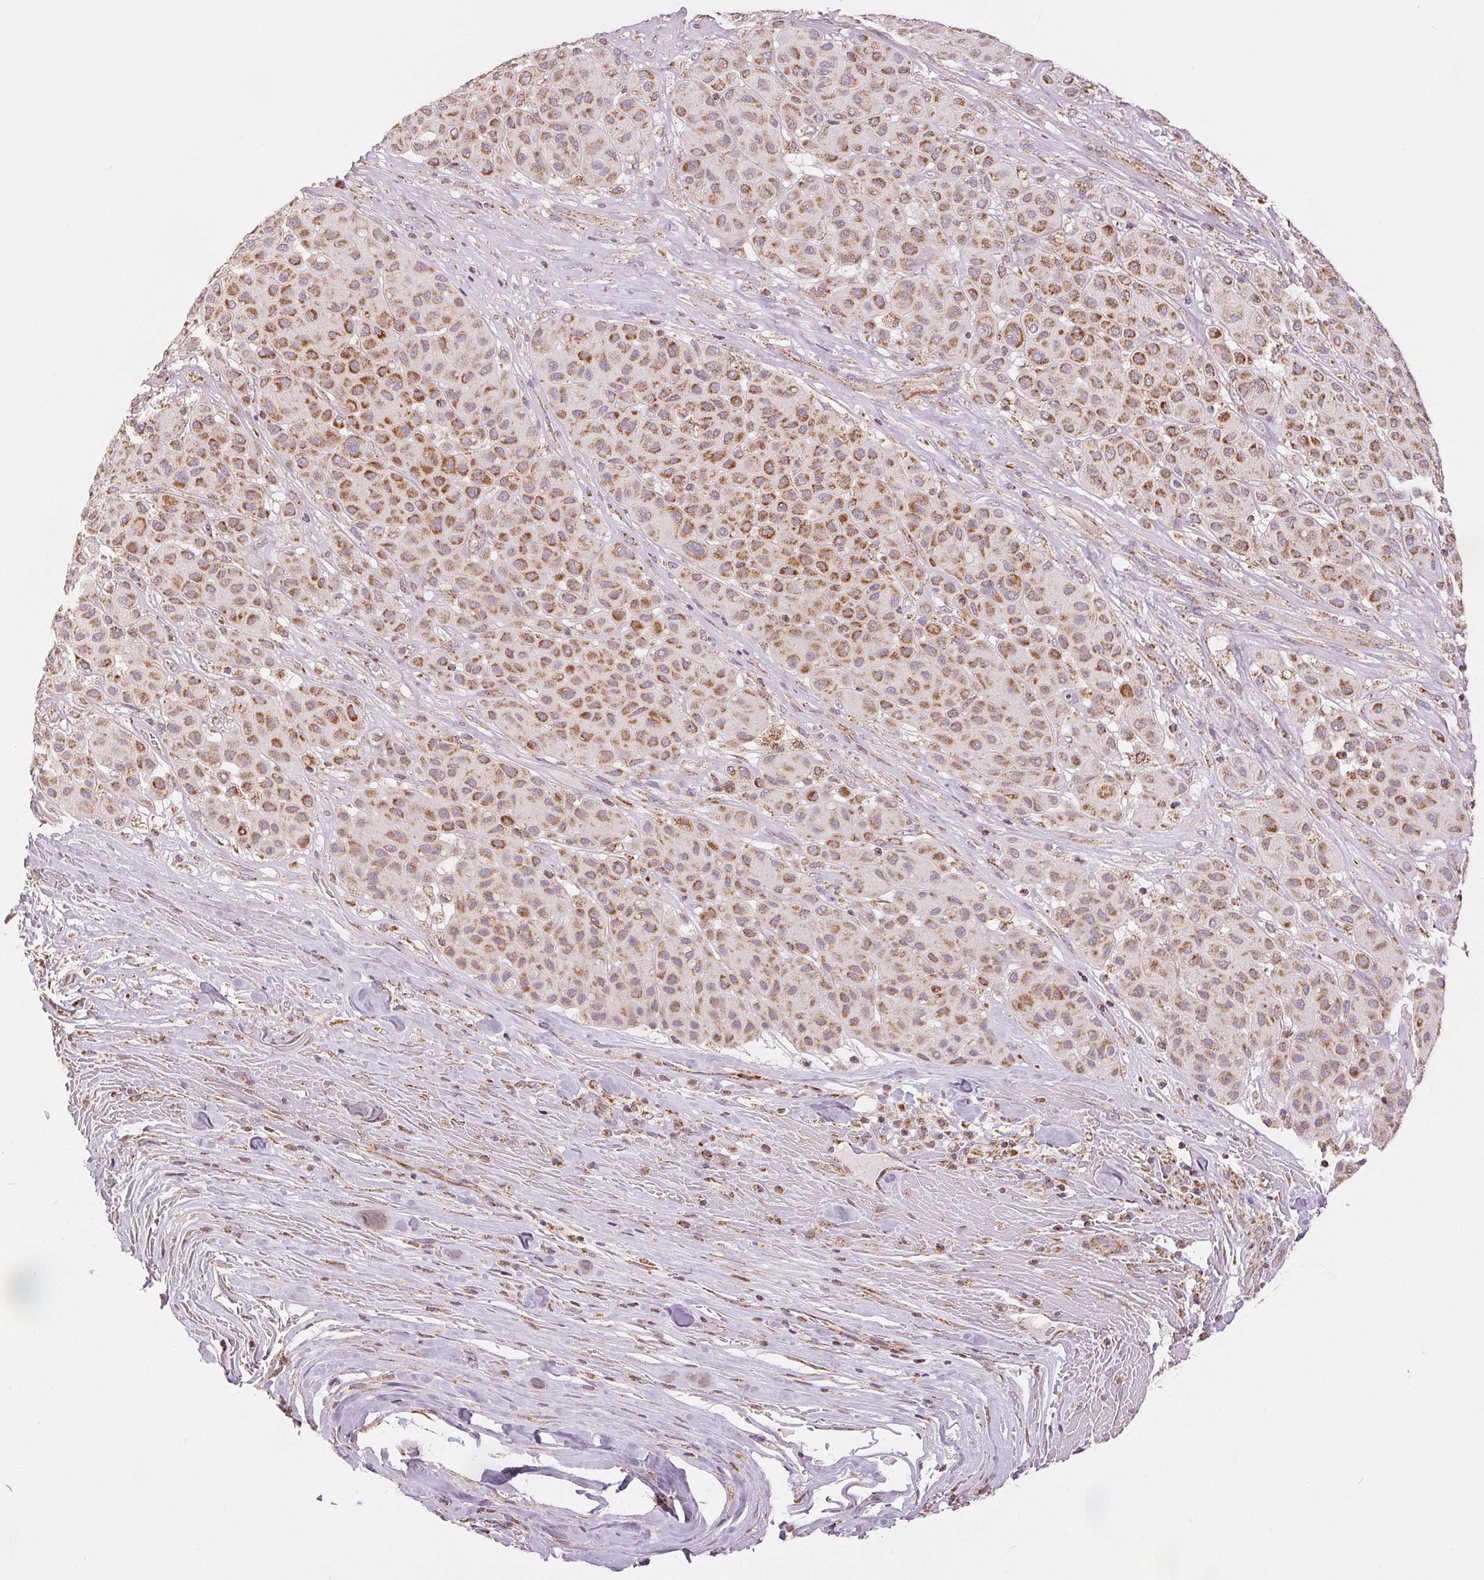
{"staining": {"intensity": "strong", "quantity": ">75%", "location": "cytoplasmic/membranous"}, "tissue": "melanoma", "cell_type": "Tumor cells", "image_type": "cancer", "snomed": [{"axis": "morphology", "description": "Malignant melanoma, Metastatic site"}, {"axis": "topography", "description": "Smooth muscle"}], "caption": "Immunohistochemistry image of neoplastic tissue: human melanoma stained using immunohistochemistry (IHC) shows high levels of strong protein expression localized specifically in the cytoplasmic/membranous of tumor cells, appearing as a cytoplasmic/membranous brown color.", "gene": "SDHB", "patient": {"sex": "male", "age": 41}}